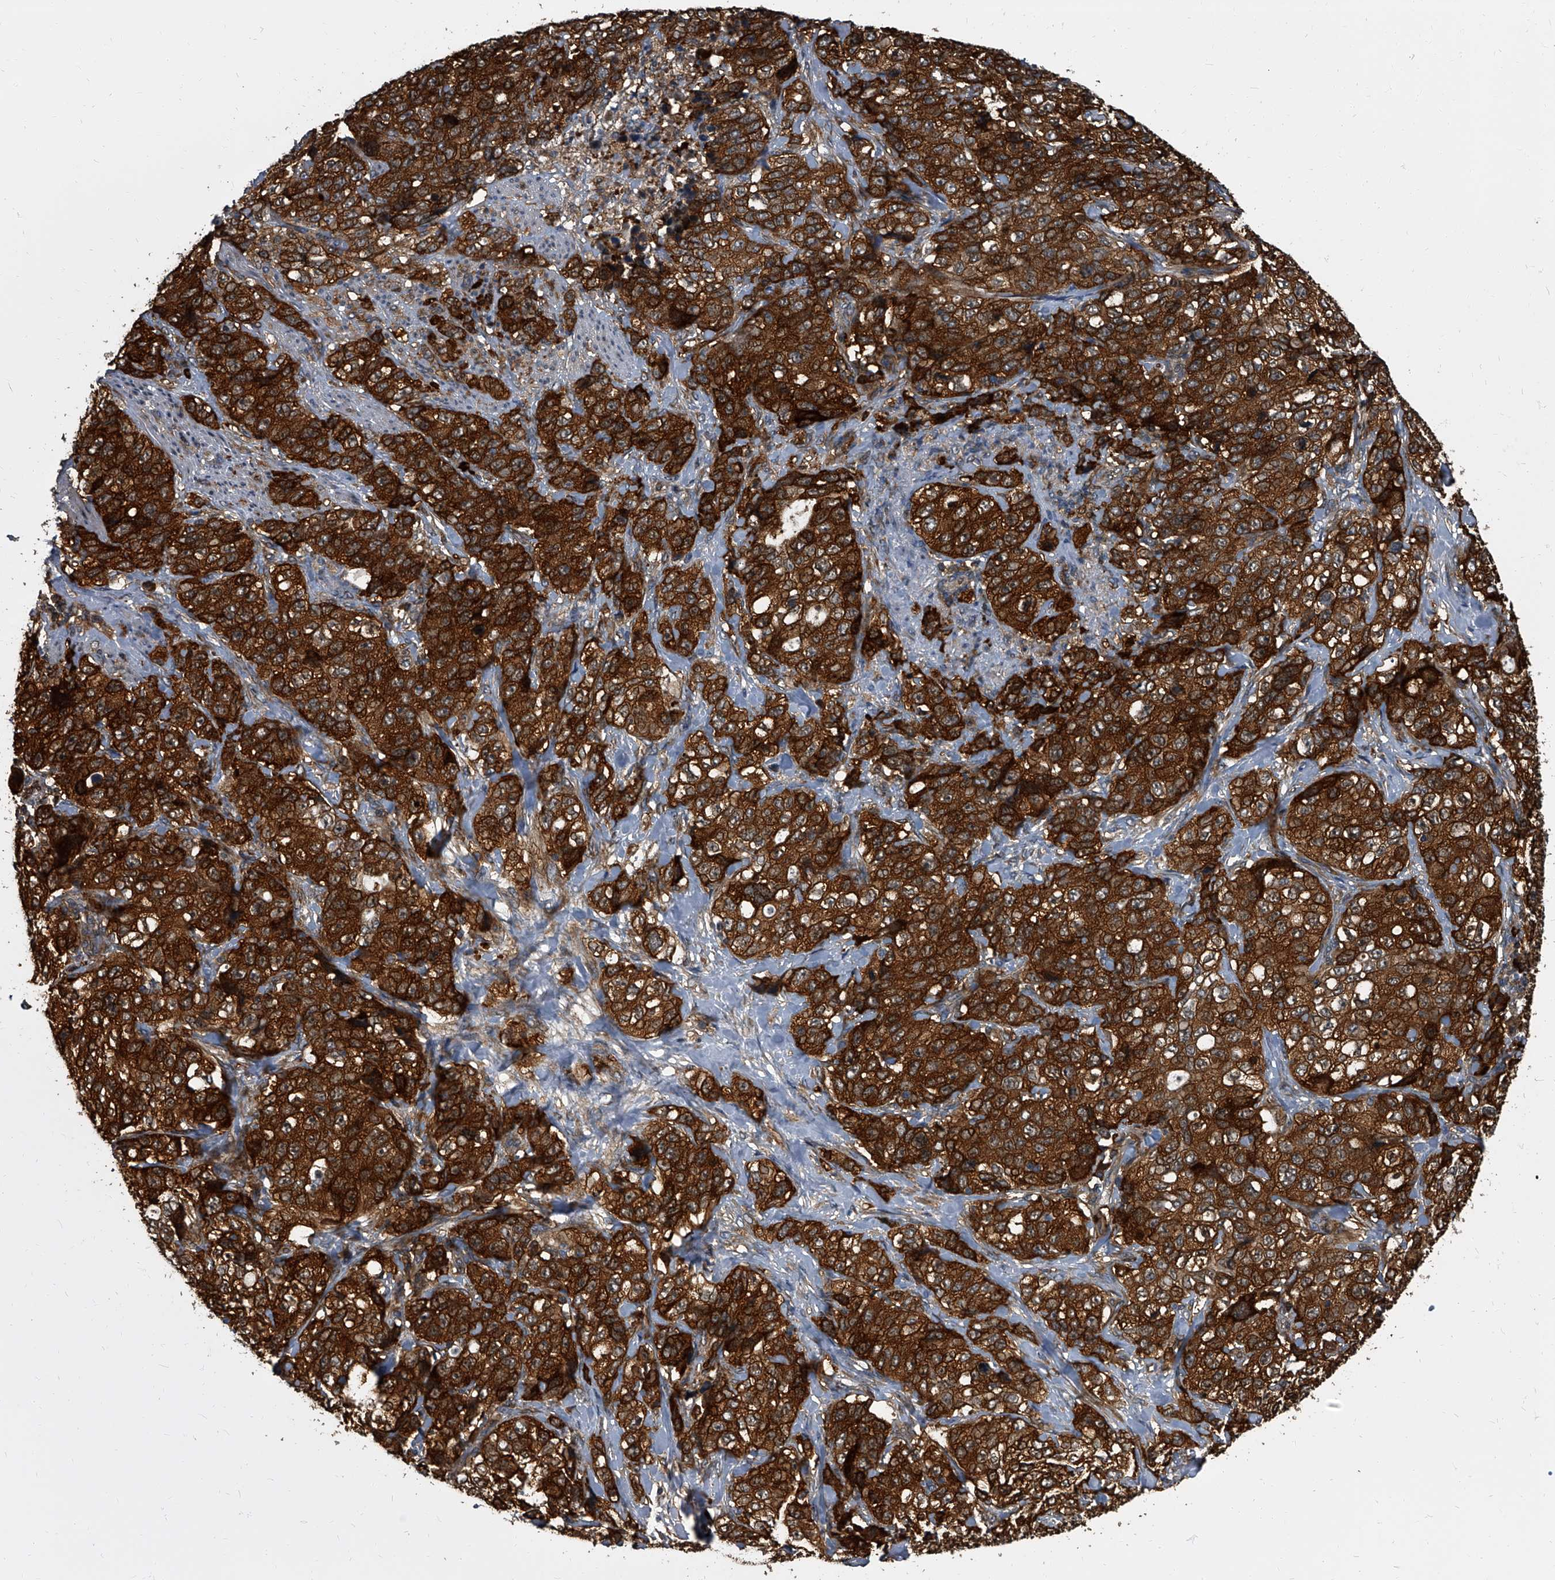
{"staining": {"intensity": "strong", "quantity": ">75%", "location": "cytoplasmic/membranous"}, "tissue": "stomach cancer", "cell_type": "Tumor cells", "image_type": "cancer", "snomed": [{"axis": "morphology", "description": "Adenocarcinoma, NOS"}, {"axis": "topography", "description": "Stomach"}], "caption": "This image reveals stomach cancer stained with IHC to label a protein in brown. The cytoplasmic/membranous of tumor cells show strong positivity for the protein. Nuclei are counter-stained blue.", "gene": "CDV3", "patient": {"sex": "male", "age": 48}}